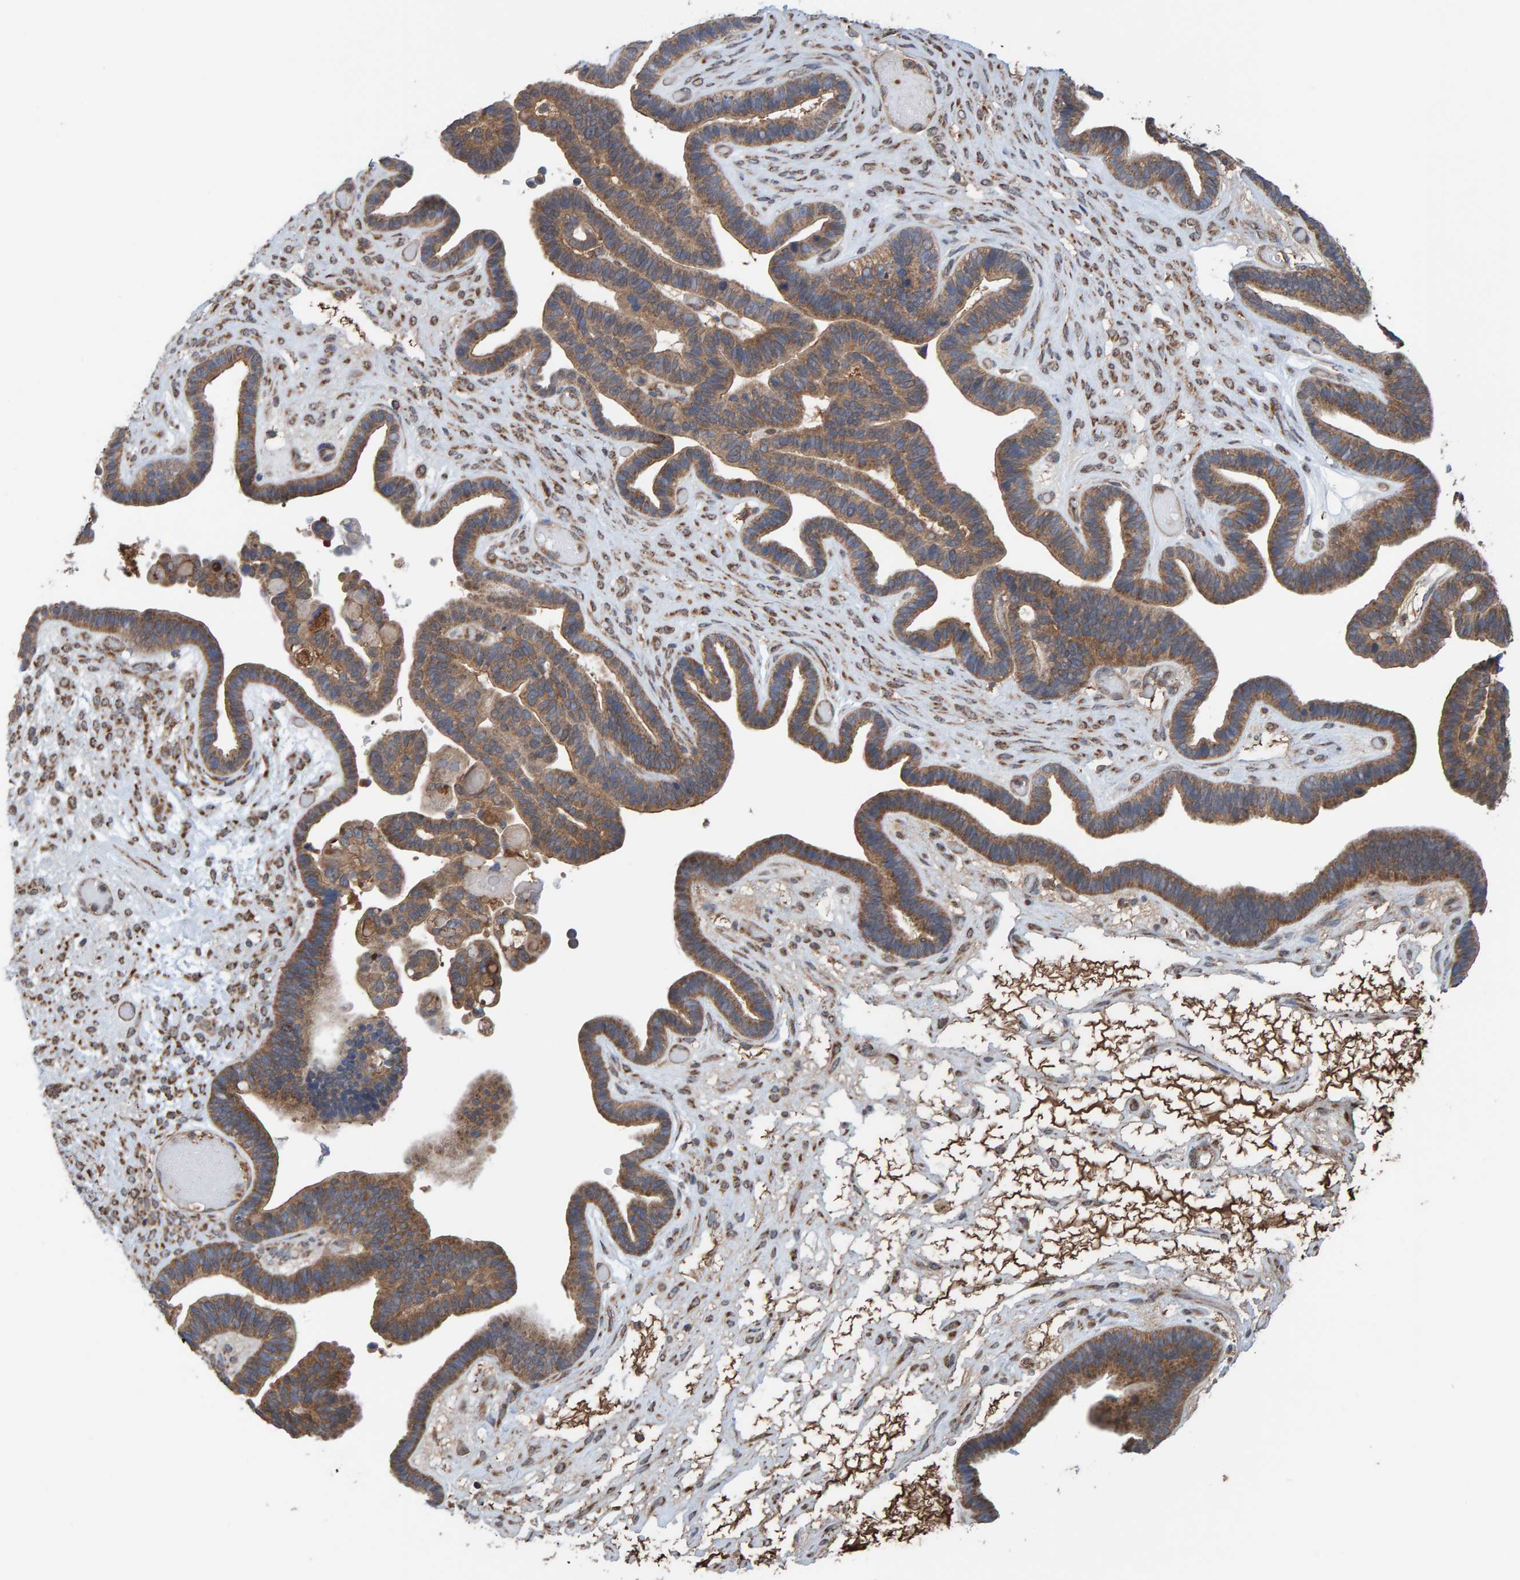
{"staining": {"intensity": "moderate", "quantity": ">75%", "location": "cytoplasmic/membranous"}, "tissue": "ovarian cancer", "cell_type": "Tumor cells", "image_type": "cancer", "snomed": [{"axis": "morphology", "description": "Cystadenocarcinoma, serous, NOS"}, {"axis": "topography", "description": "Ovary"}], "caption": "Immunohistochemistry of ovarian serous cystadenocarcinoma displays medium levels of moderate cytoplasmic/membranous staining in approximately >75% of tumor cells.", "gene": "LRSAM1", "patient": {"sex": "female", "age": 56}}